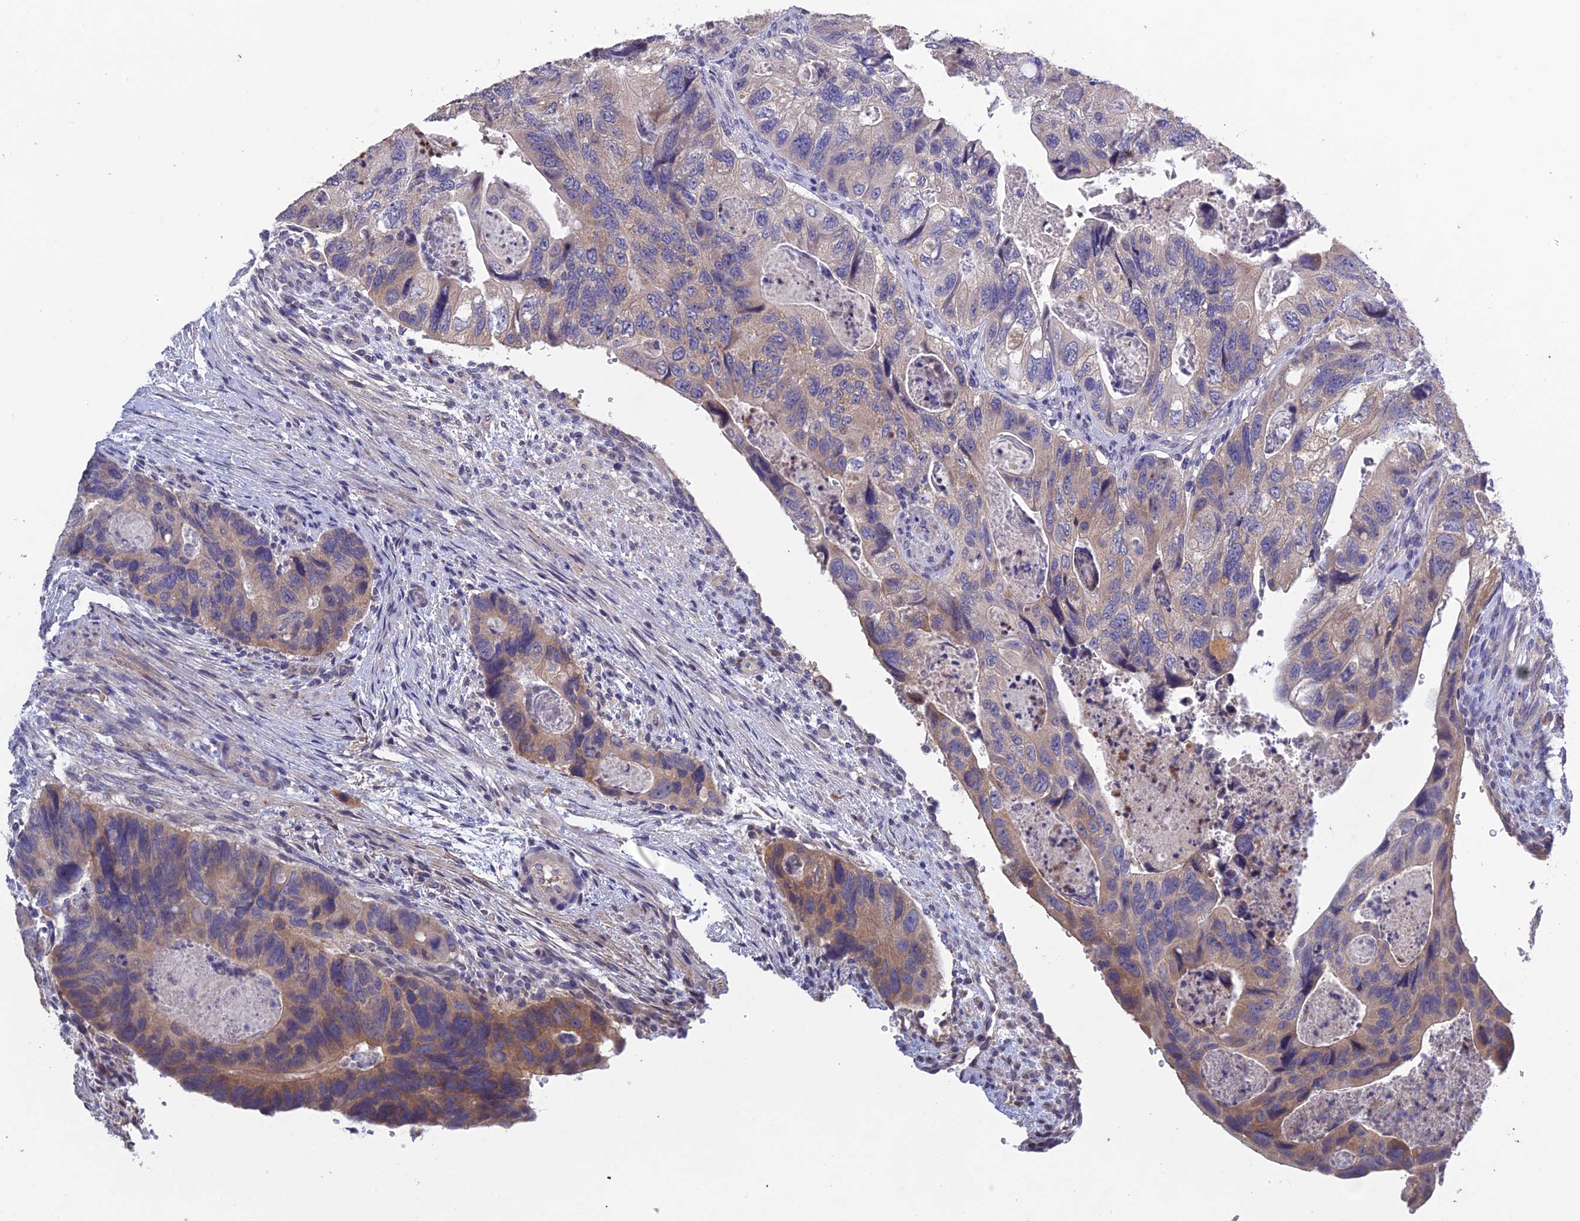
{"staining": {"intensity": "moderate", "quantity": "25%-75%", "location": "cytoplasmic/membranous"}, "tissue": "colorectal cancer", "cell_type": "Tumor cells", "image_type": "cancer", "snomed": [{"axis": "morphology", "description": "Adenocarcinoma, NOS"}, {"axis": "topography", "description": "Rectum"}], "caption": "Protein analysis of adenocarcinoma (colorectal) tissue exhibits moderate cytoplasmic/membranous positivity in approximately 25%-75% of tumor cells.", "gene": "SLC39A13", "patient": {"sex": "male", "age": 63}}